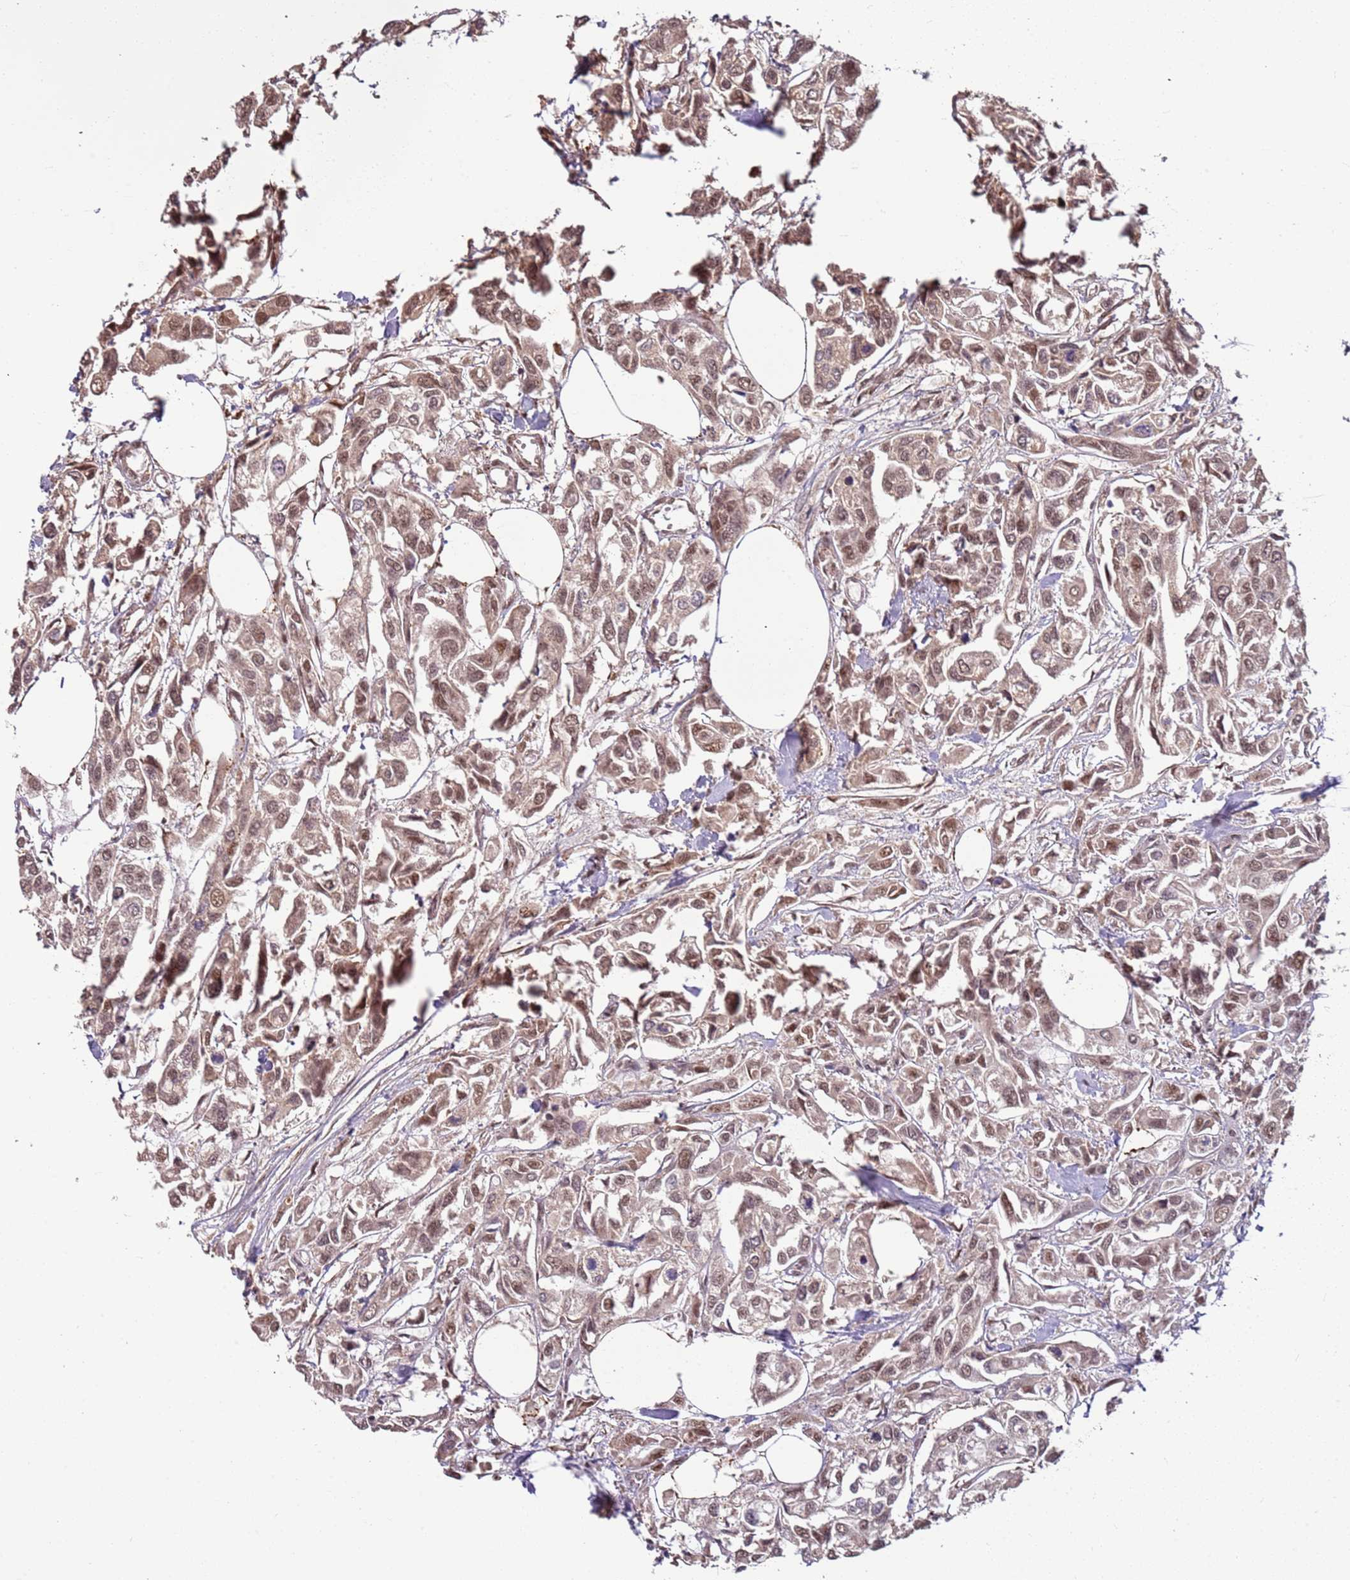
{"staining": {"intensity": "moderate", "quantity": "25%-75%", "location": "nuclear"}, "tissue": "urothelial cancer", "cell_type": "Tumor cells", "image_type": "cancer", "snomed": [{"axis": "morphology", "description": "Urothelial carcinoma, High grade"}, {"axis": "topography", "description": "Urinary bladder"}], "caption": "Urothelial carcinoma (high-grade) stained with IHC displays moderate nuclear positivity in about 25%-75% of tumor cells.", "gene": "POLR3H", "patient": {"sex": "male", "age": 67}}